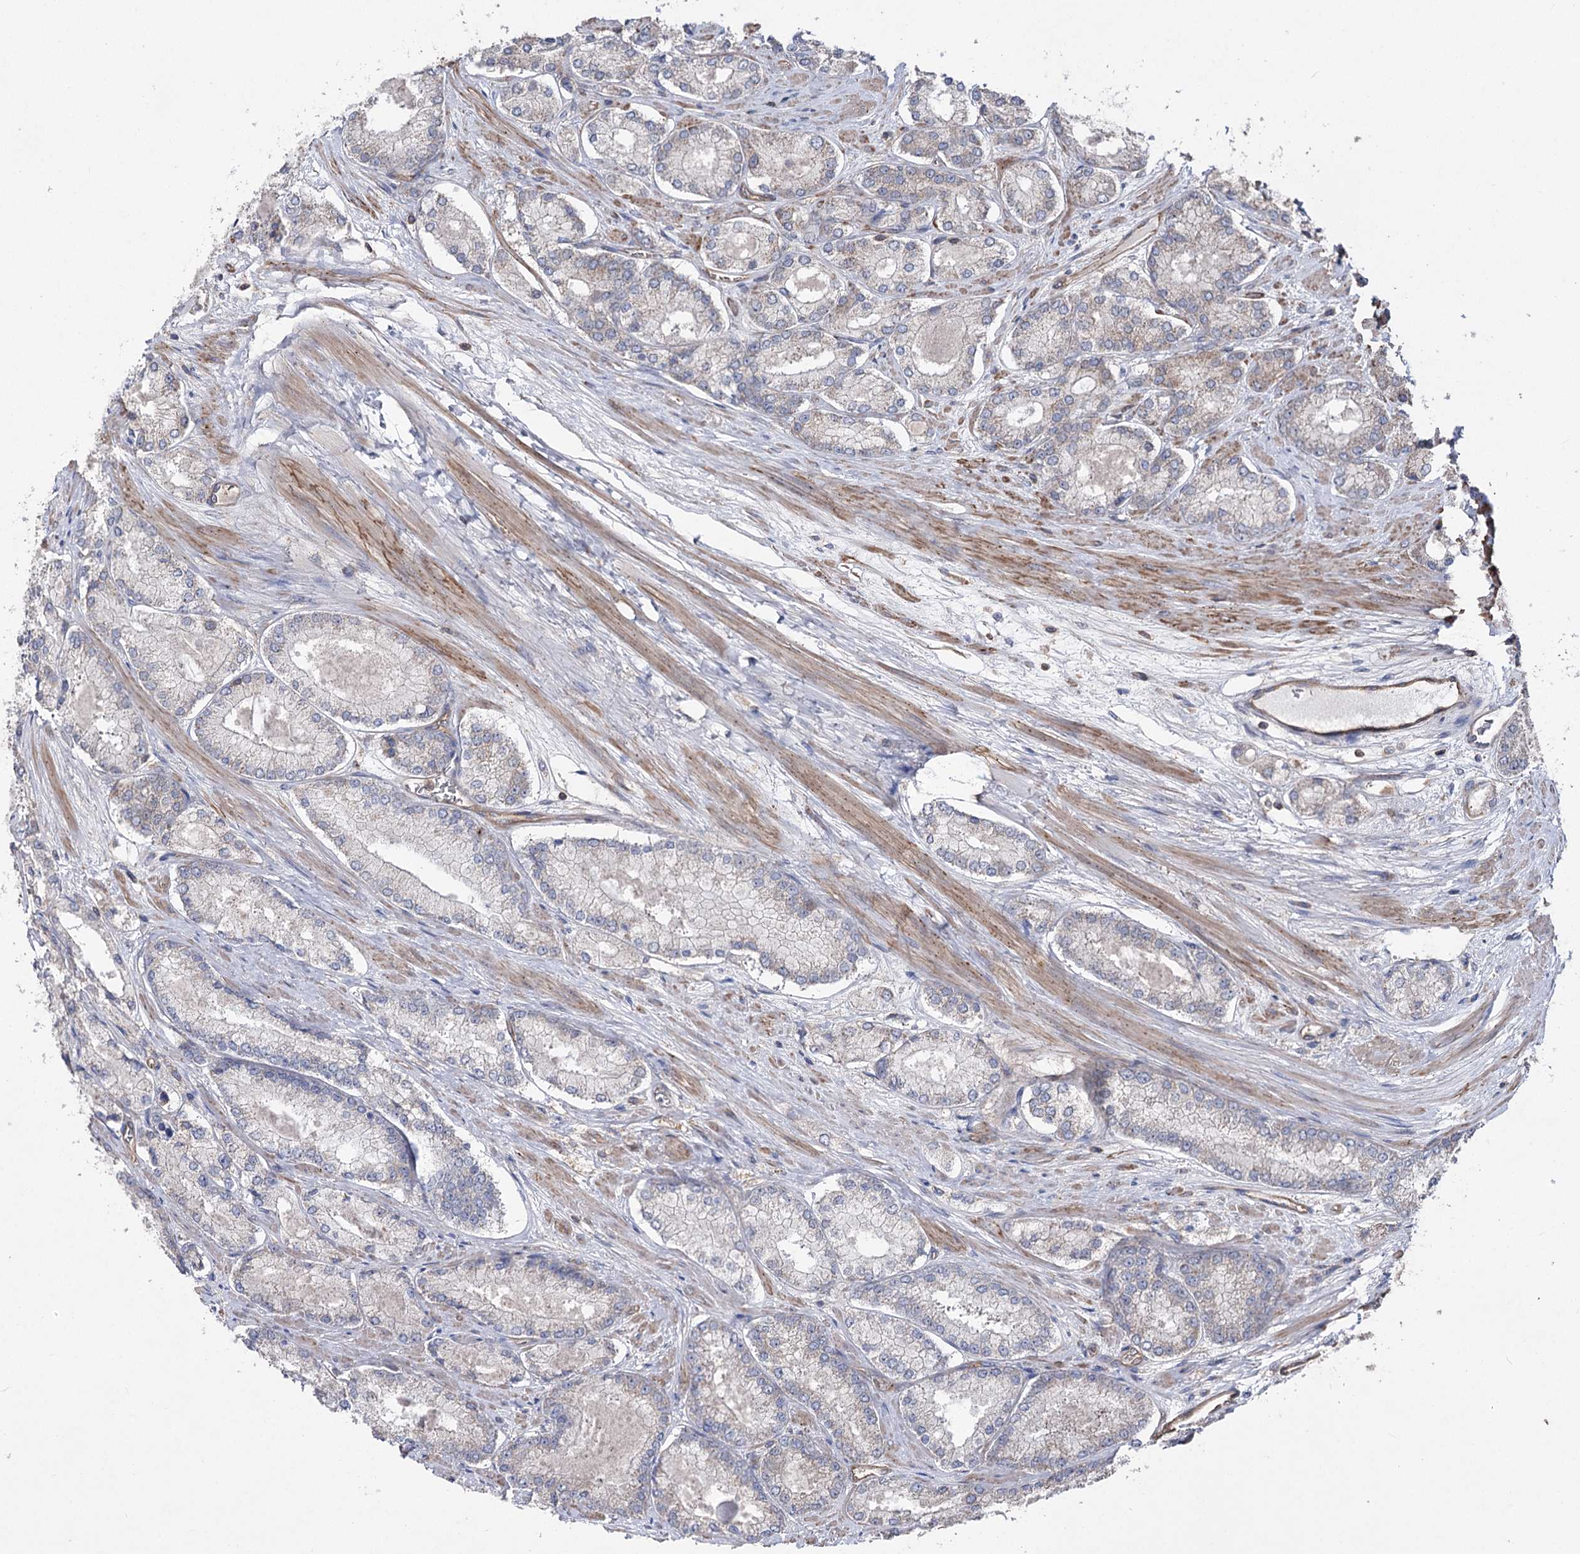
{"staining": {"intensity": "negative", "quantity": "none", "location": "none"}, "tissue": "prostate cancer", "cell_type": "Tumor cells", "image_type": "cancer", "snomed": [{"axis": "morphology", "description": "Adenocarcinoma, Low grade"}, {"axis": "topography", "description": "Prostate"}], "caption": "The photomicrograph exhibits no significant expression in tumor cells of prostate cancer (adenocarcinoma (low-grade)). (Brightfield microscopy of DAB immunohistochemistry (IHC) at high magnification).", "gene": "LARS2", "patient": {"sex": "male", "age": 74}}